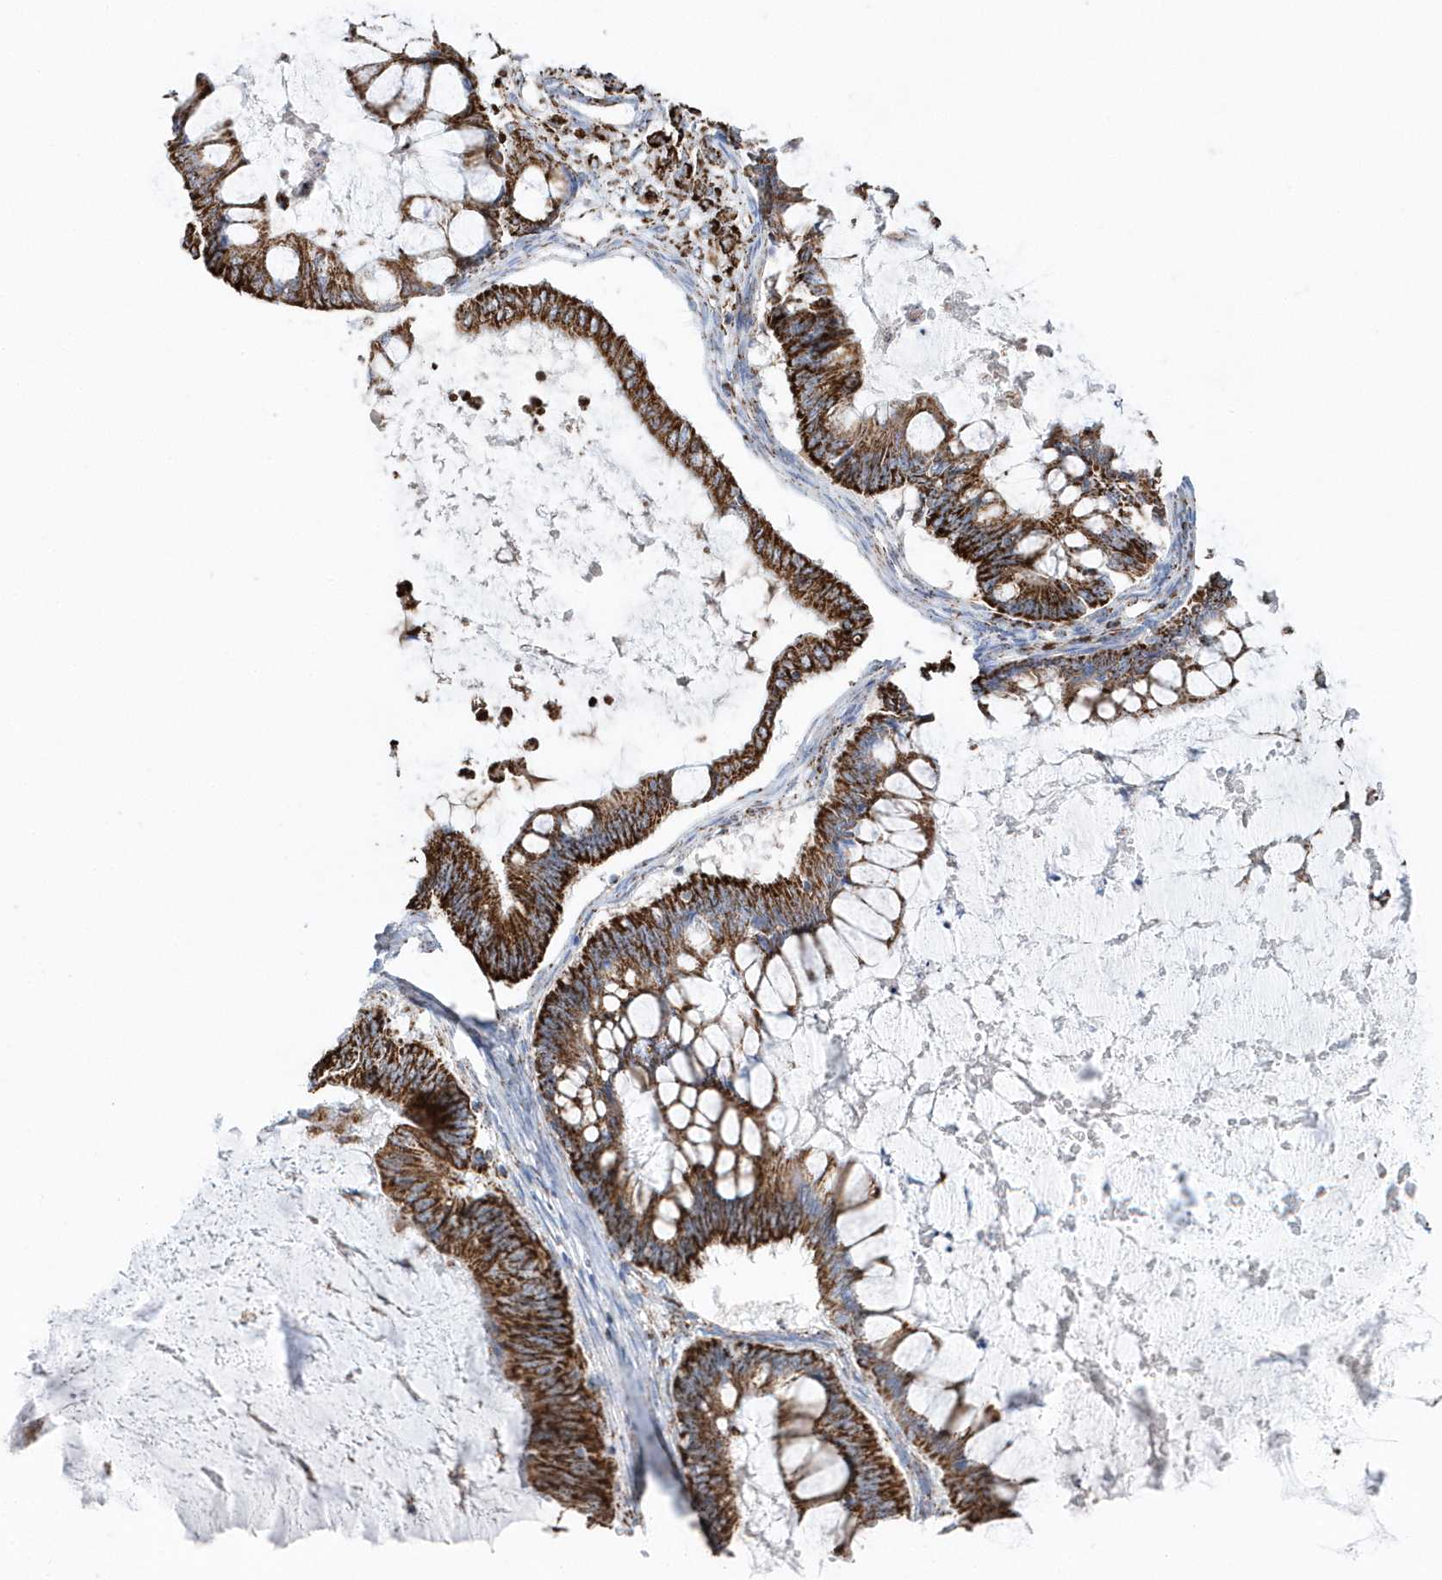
{"staining": {"intensity": "strong", "quantity": ">75%", "location": "cytoplasmic/membranous"}, "tissue": "ovarian cancer", "cell_type": "Tumor cells", "image_type": "cancer", "snomed": [{"axis": "morphology", "description": "Cystadenocarcinoma, mucinous, NOS"}, {"axis": "topography", "description": "Ovary"}], "caption": "This histopathology image shows immunohistochemistry (IHC) staining of human ovarian cancer (mucinous cystadenocarcinoma), with high strong cytoplasmic/membranous staining in approximately >75% of tumor cells.", "gene": "TMCO6", "patient": {"sex": "female", "age": 61}}